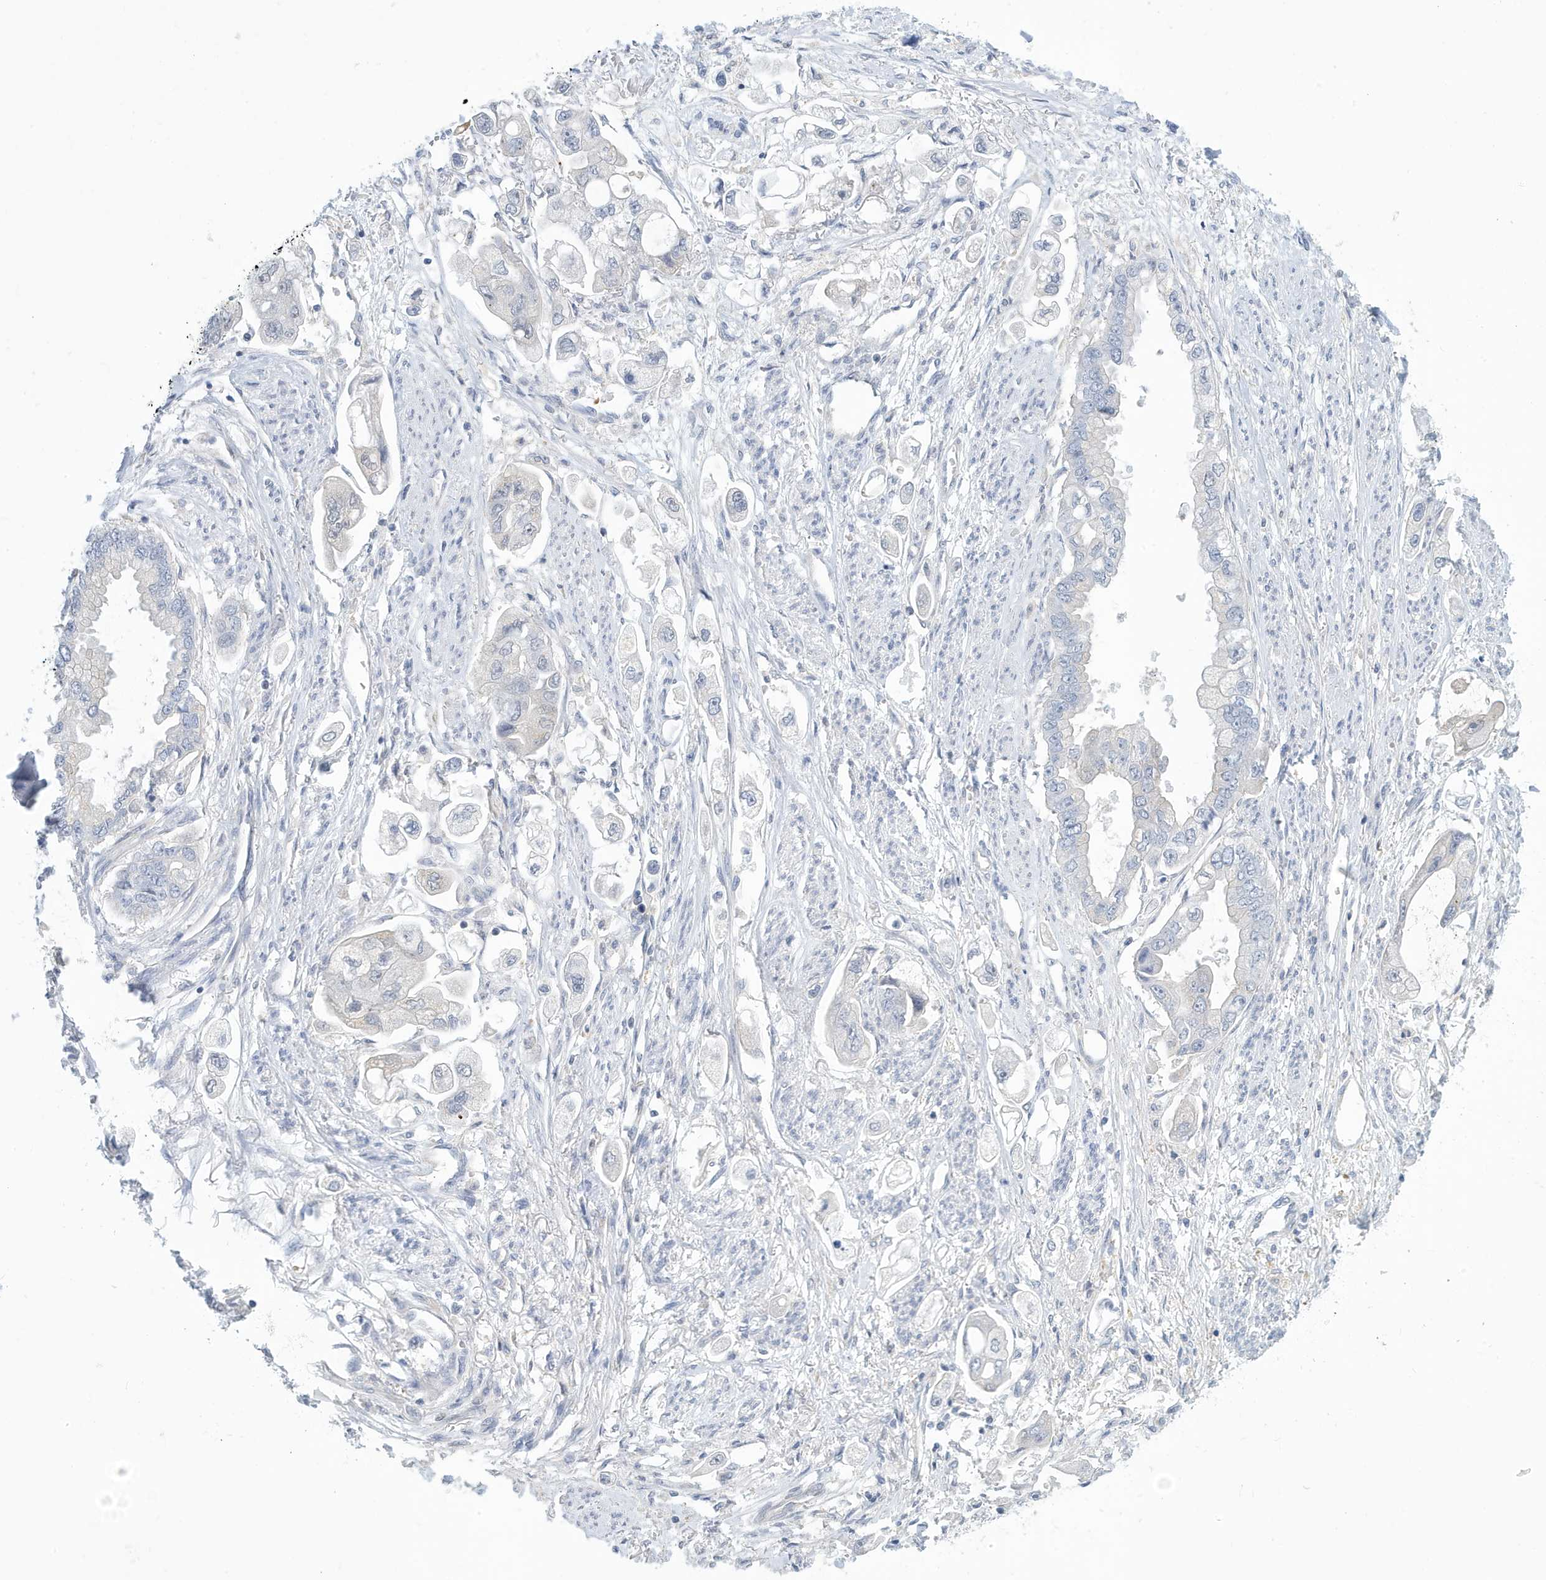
{"staining": {"intensity": "negative", "quantity": "none", "location": "none"}, "tissue": "stomach cancer", "cell_type": "Tumor cells", "image_type": "cancer", "snomed": [{"axis": "morphology", "description": "Adenocarcinoma, NOS"}, {"axis": "topography", "description": "Stomach"}], "caption": "Stomach cancer (adenocarcinoma) was stained to show a protein in brown. There is no significant positivity in tumor cells.", "gene": "VTA1", "patient": {"sex": "male", "age": 62}}